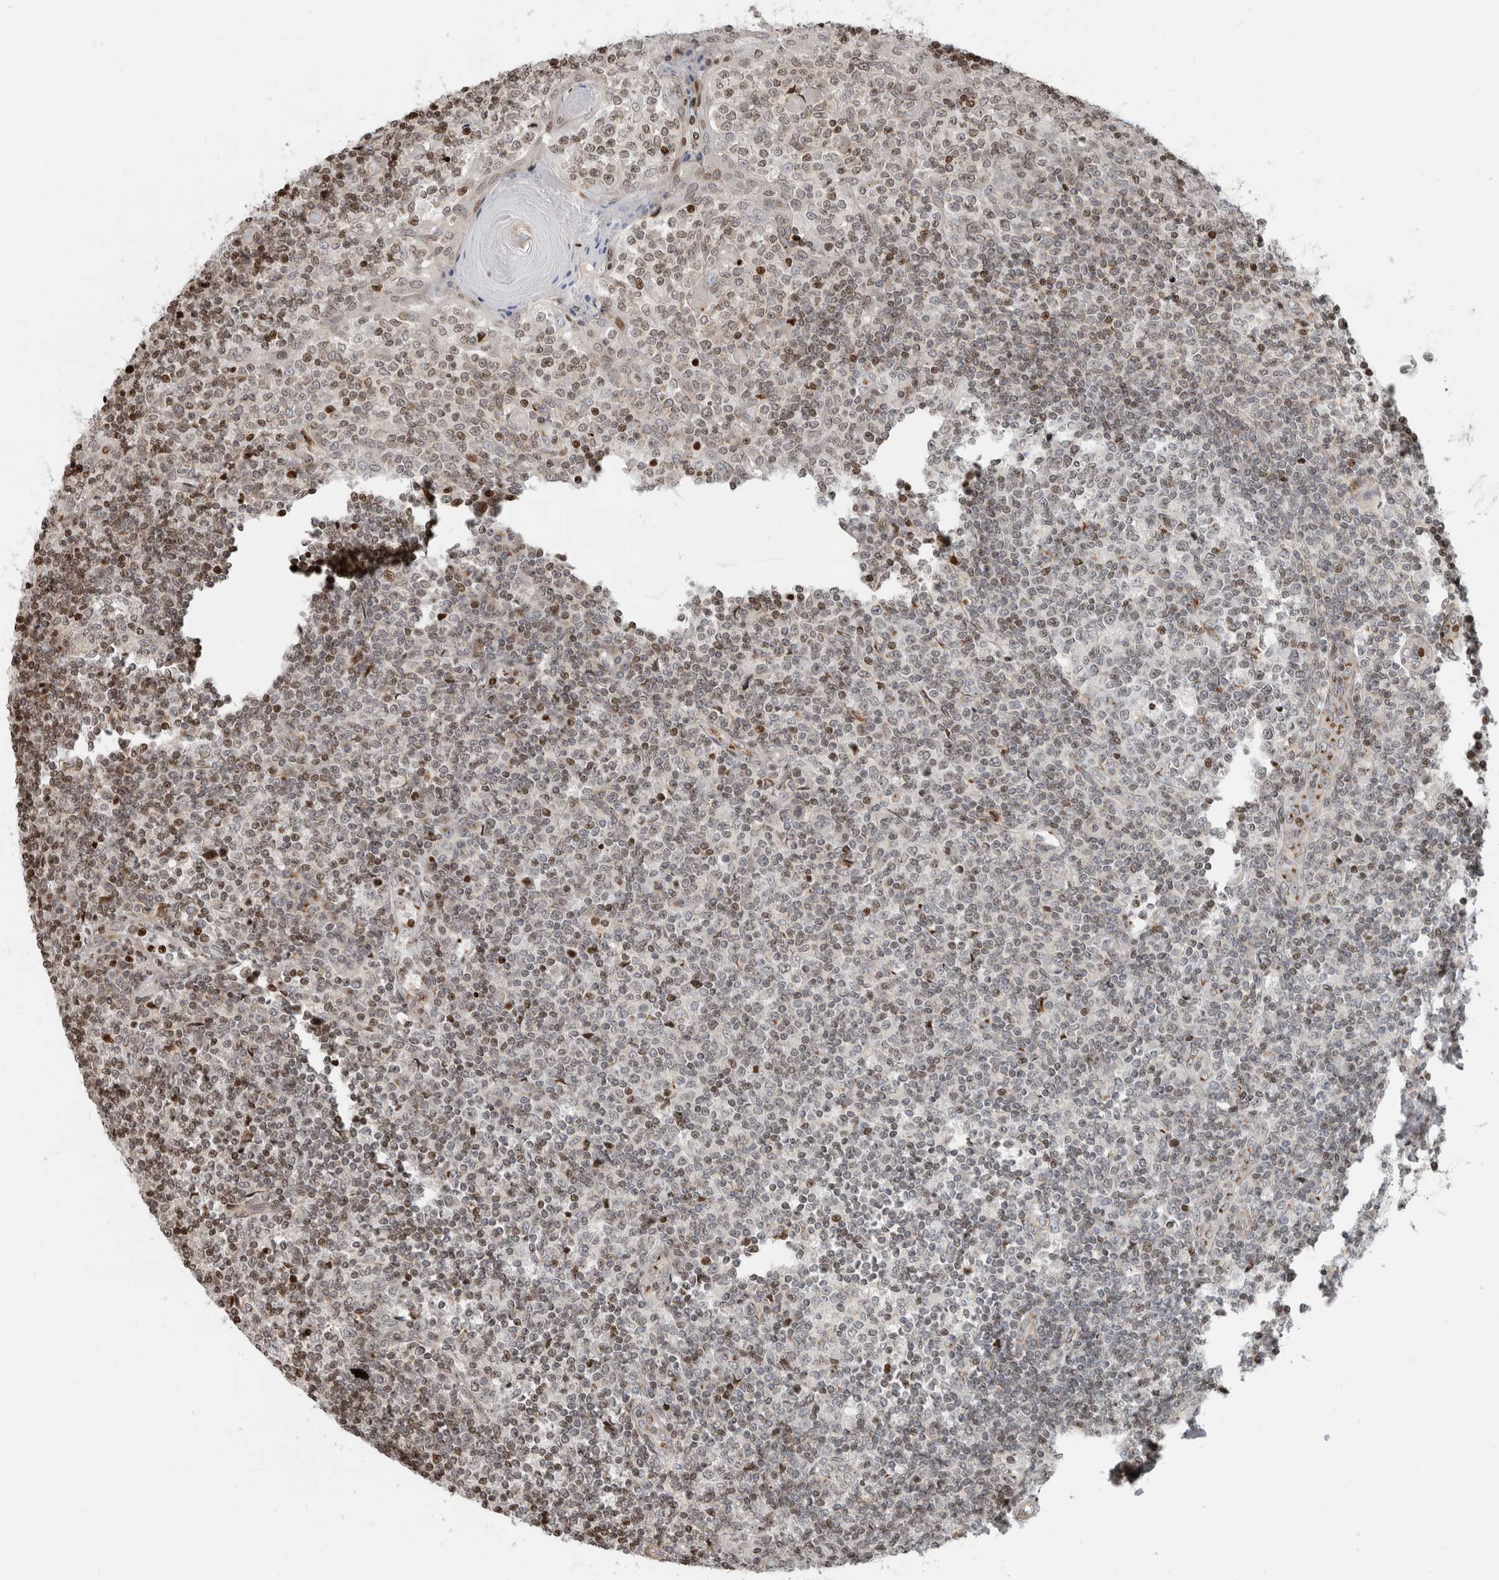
{"staining": {"intensity": "moderate", "quantity": "<25%", "location": "nuclear"}, "tissue": "tonsil", "cell_type": "Germinal center cells", "image_type": "normal", "snomed": [{"axis": "morphology", "description": "Normal tissue, NOS"}, {"axis": "topography", "description": "Tonsil"}], "caption": "Unremarkable tonsil was stained to show a protein in brown. There is low levels of moderate nuclear expression in about <25% of germinal center cells.", "gene": "GINS4", "patient": {"sex": "female", "age": 19}}